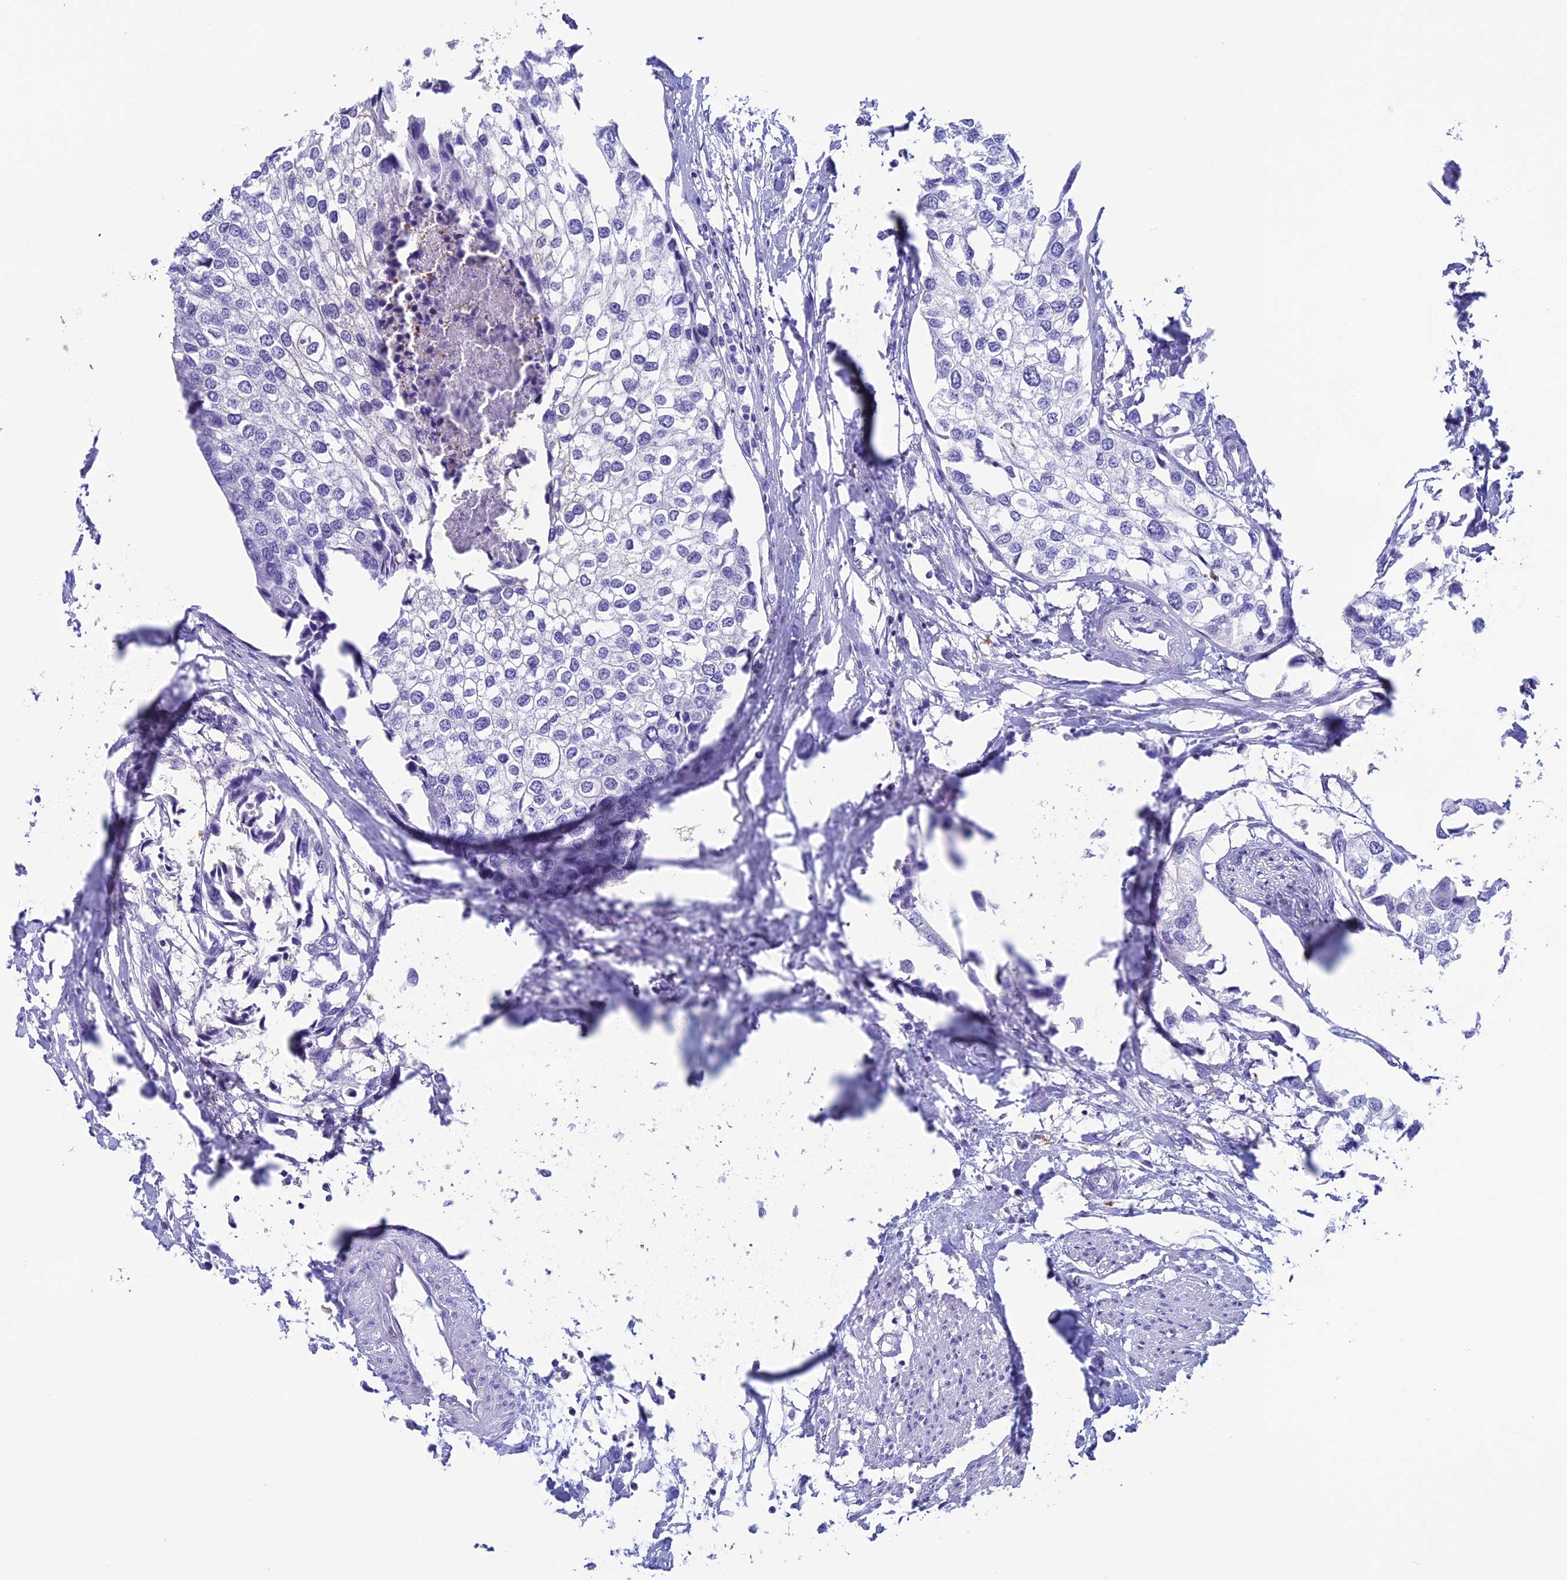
{"staining": {"intensity": "negative", "quantity": "none", "location": "none"}, "tissue": "urothelial cancer", "cell_type": "Tumor cells", "image_type": "cancer", "snomed": [{"axis": "morphology", "description": "Urothelial carcinoma, High grade"}, {"axis": "topography", "description": "Urinary bladder"}], "caption": "This is a histopathology image of IHC staining of high-grade urothelial carcinoma, which shows no expression in tumor cells.", "gene": "KCNK17", "patient": {"sex": "male", "age": 64}}